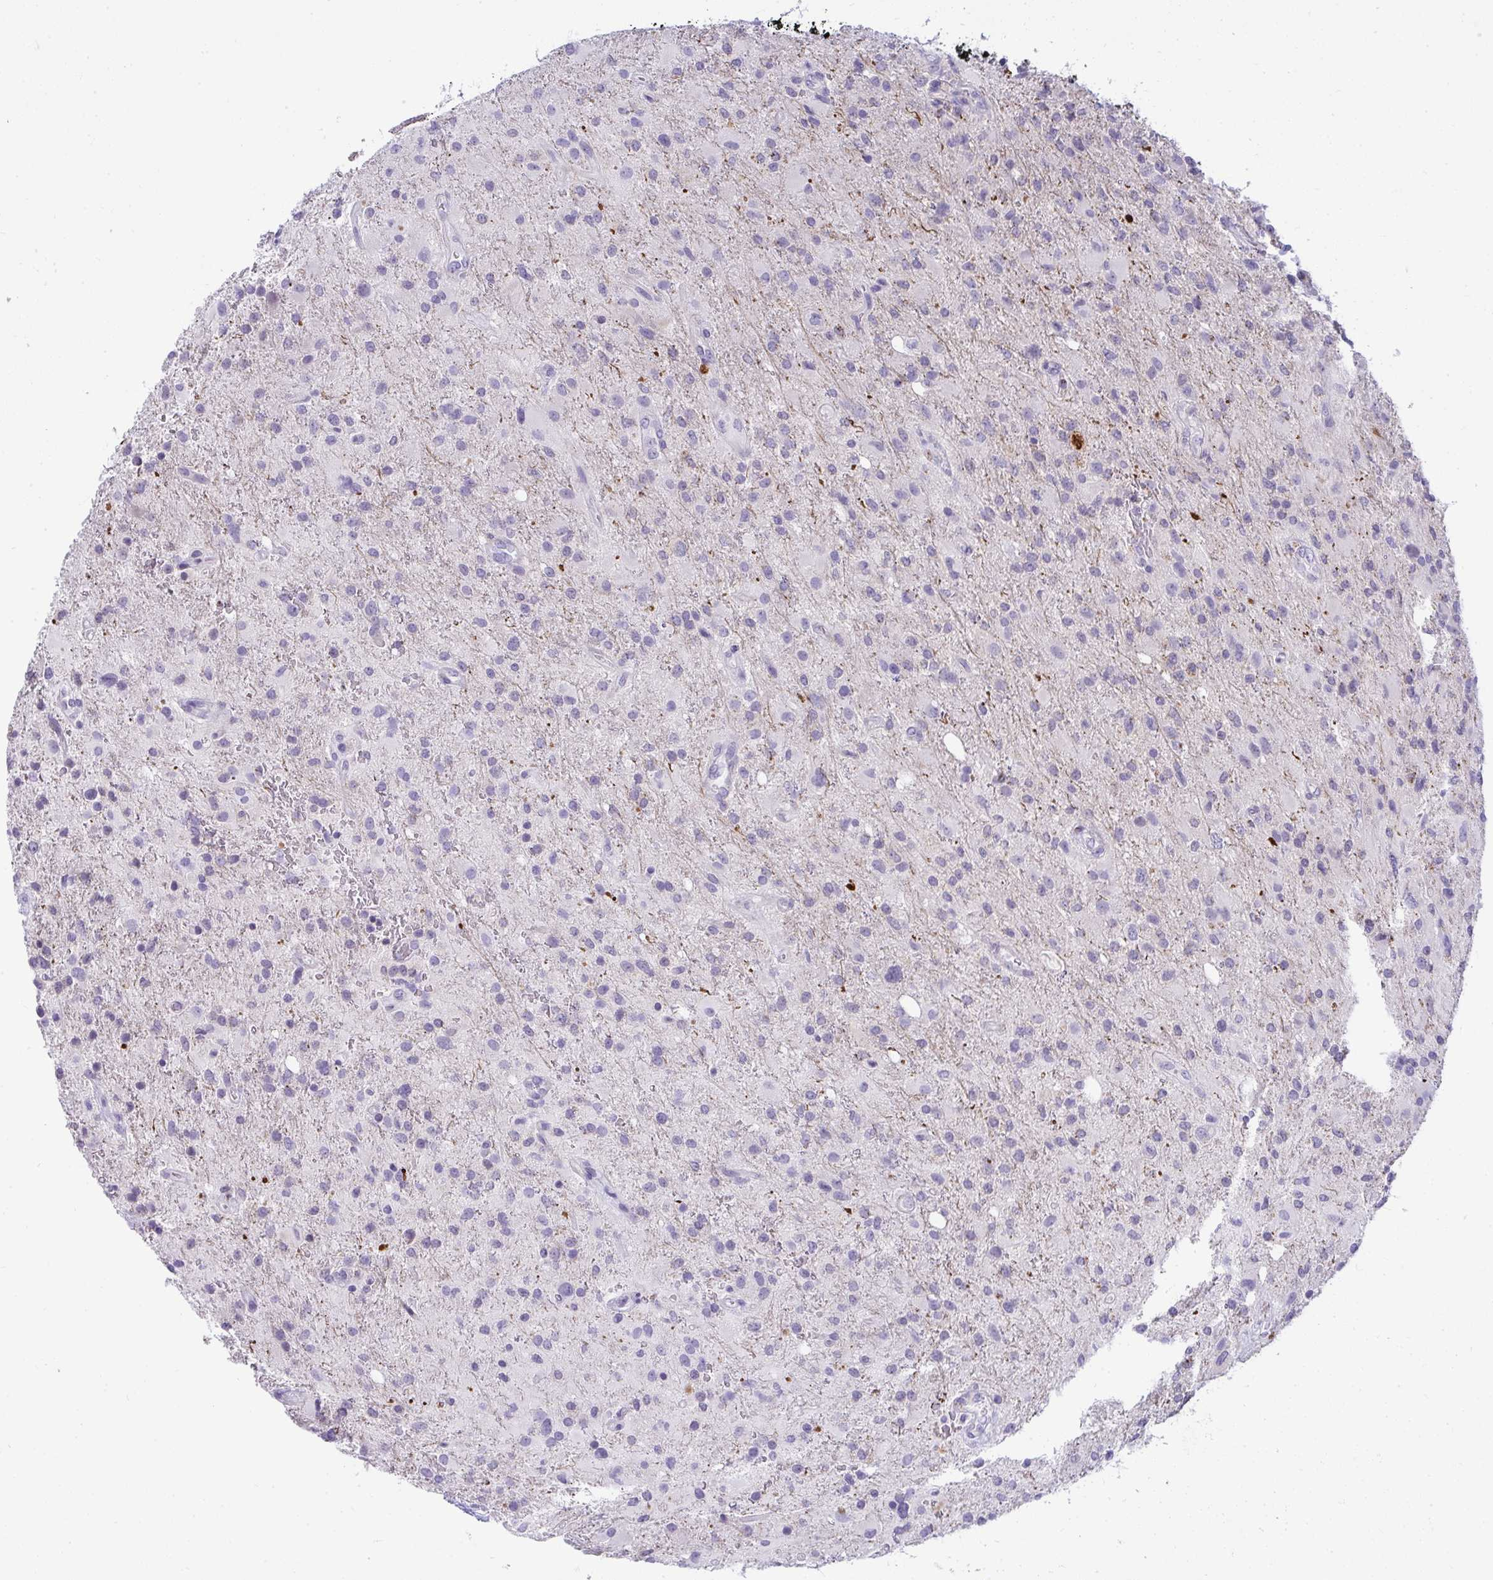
{"staining": {"intensity": "negative", "quantity": "none", "location": "none"}, "tissue": "glioma", "cell_type": "Tumor cells", "image_type": "cancer", "snomed": [{"axis": "morphology", "description": "Glioma, malignant, High grade"}, {"axis": "topography", "description": "Brain"}], "caption": "Glioma stained for a protein using immunohistochemistry demonstrates no staining tumor cells.", "gene": "VPS4B", "patient": {"sex": "male", "age": 53}}